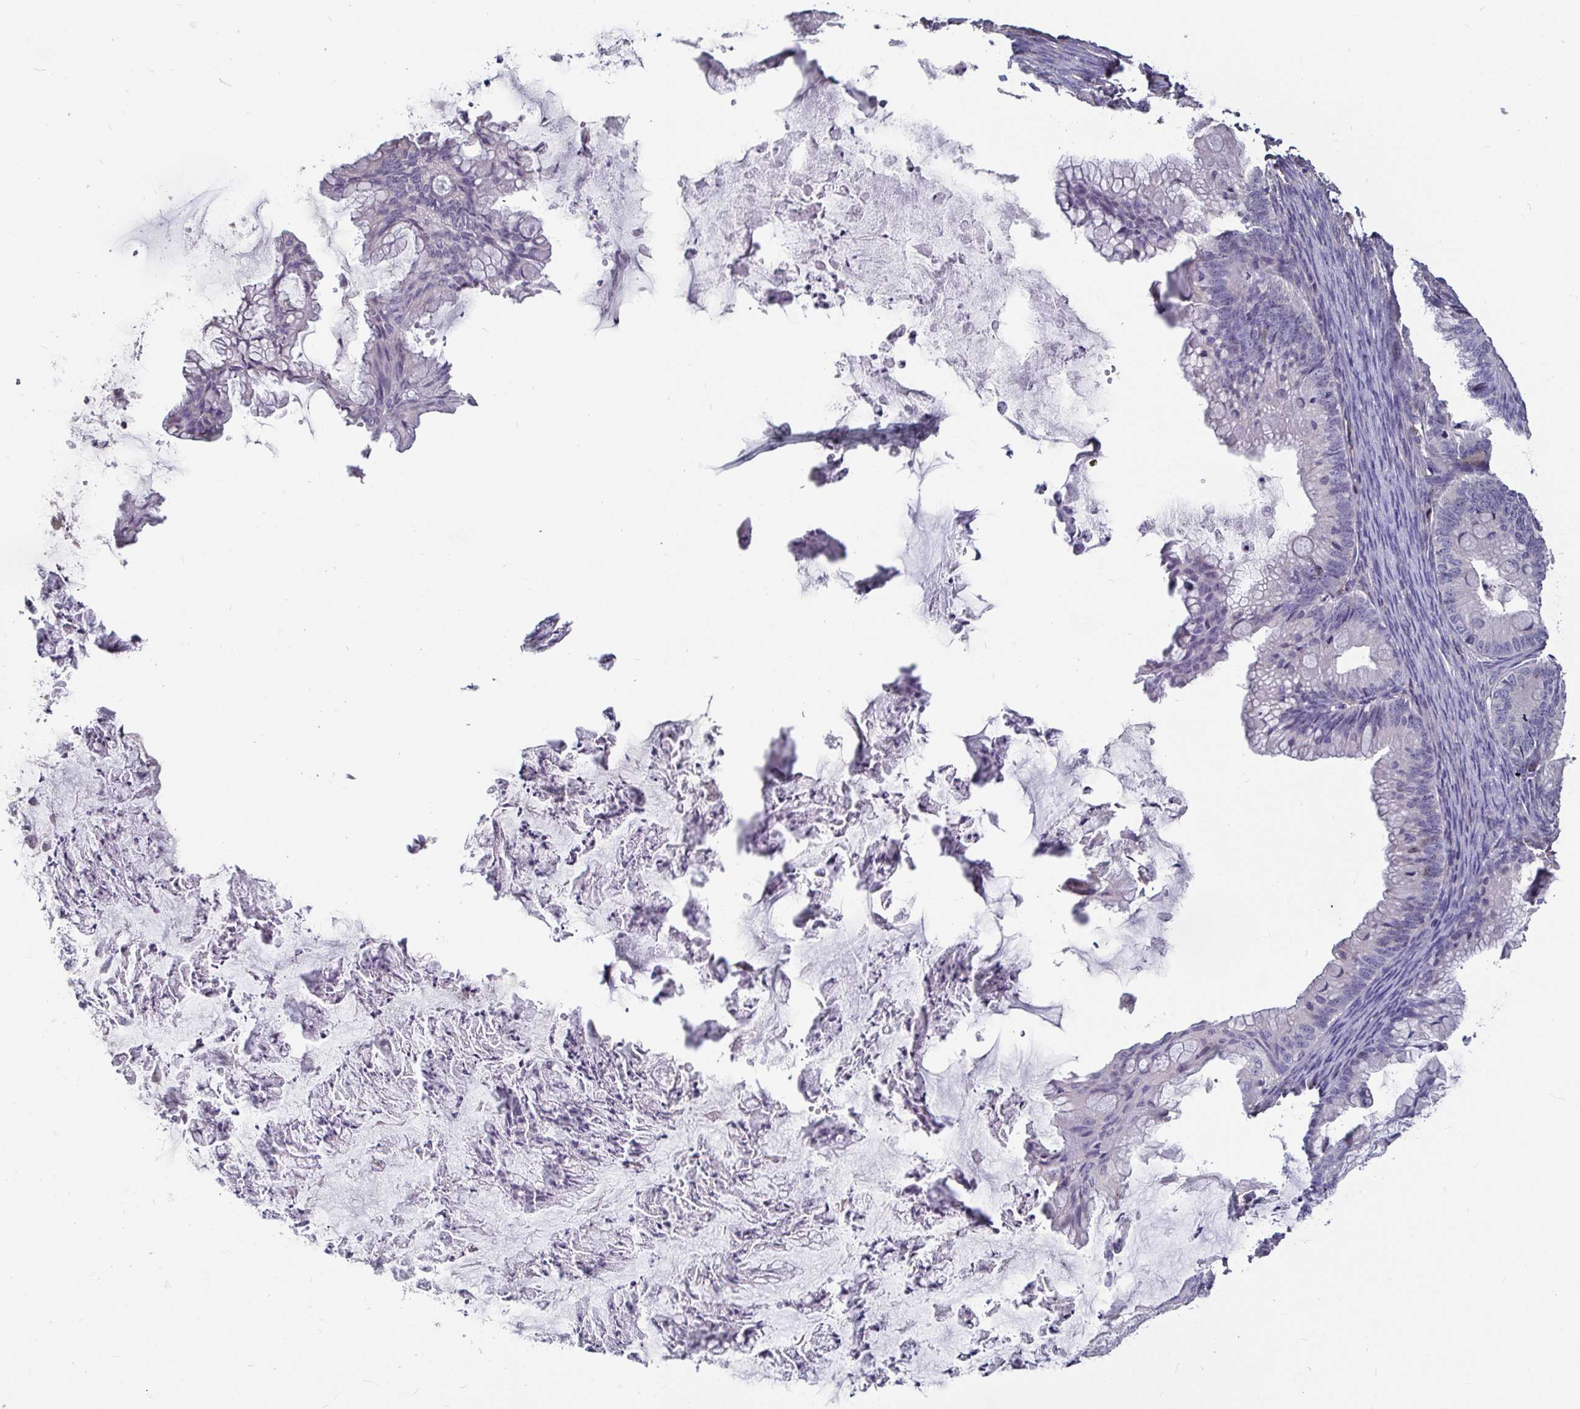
{"staining": {"intensity": "negative", "quantity": "none", "location": "none"}, "tissue": "ovarian cancer", "cell_type": "Tumor cells", "image_type": "cancer", "snomed": [{"axis": "morphology", "description": "Cystadenocarcinoma, mucinous, NOS"}, {"axis": "topography", "description": "Ovary"}], "caption": "Immunohistochemistry (IHC) photomicrograph of neoplastic tissue: mucinous cystadenocarcinoma (ovarian) stained with DAB (3,3'-diaminobenzidine) shows no significant protein positivity in tumor cells. (Brightfield microscopy of DAB immunohistochemistry at high magnification).", "gene": "ANLN", "patient": {"sex": "female", "age": 35}}